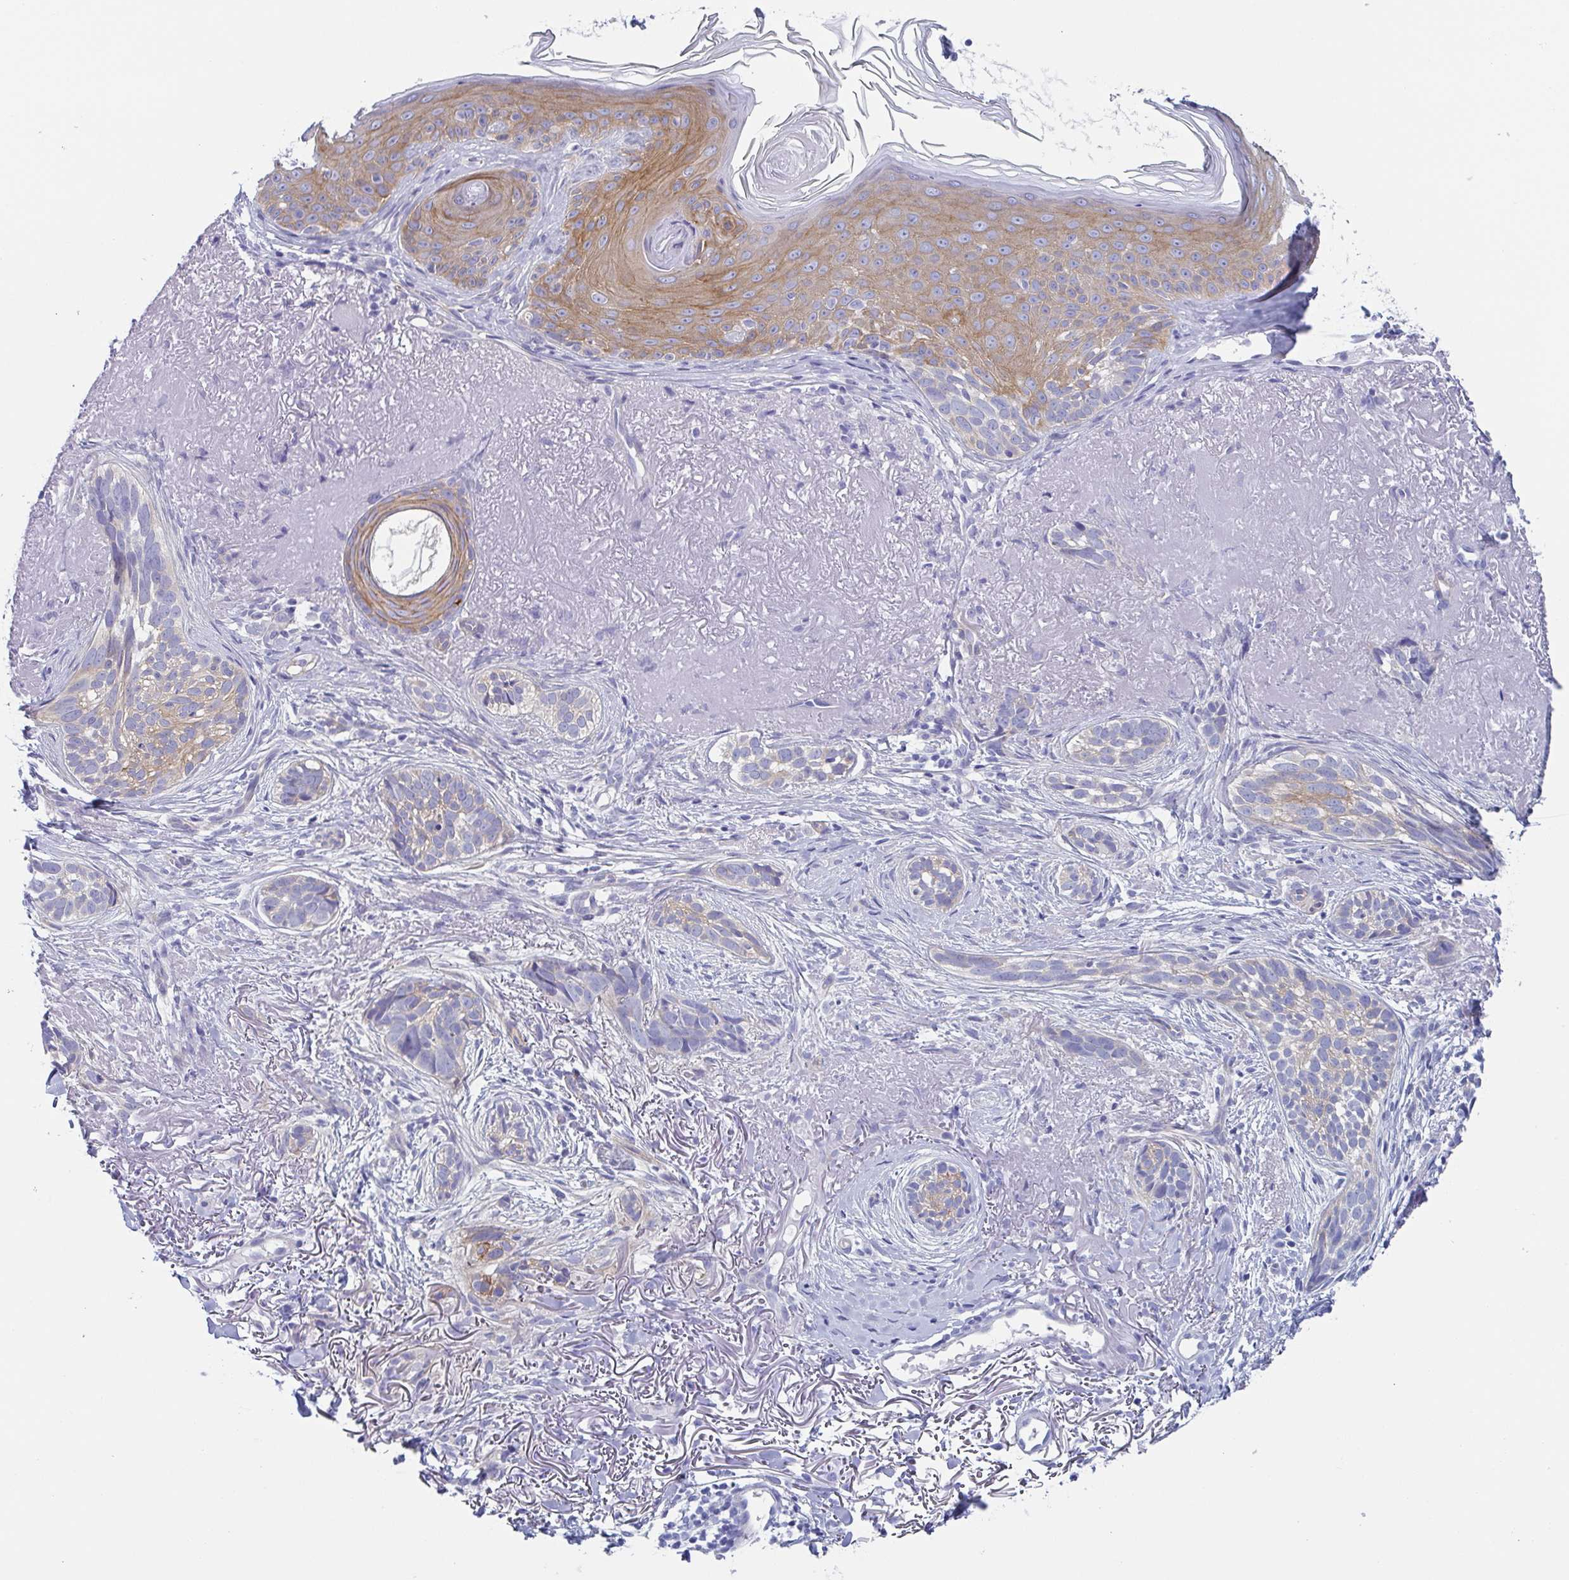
{"staining": {"intensity": "moderate", "quantity": "<25%", "location": "cytoplasmic/membranous"}, "tissue": "skin cancer", "cell_type": "Tumor cells", "image_type": "cancer", "snomed": [{"axis": "morphology", "description": "Basal cell carcinoma"}, {"axis": "morphology", "description": "BCC, high aggressive"}, {"axis": "topography", "description": "Skin"}], "caption": "Skin cancer stained with immunohistochemistry demonstrates moderate cytoplasmic/membranous staining in approximately <25% of tumor cells. (IHC, brightfield microscopy, high magnification).", "gene": "DYNC1I1", "patient": {"sex": "female", "age": 86}}